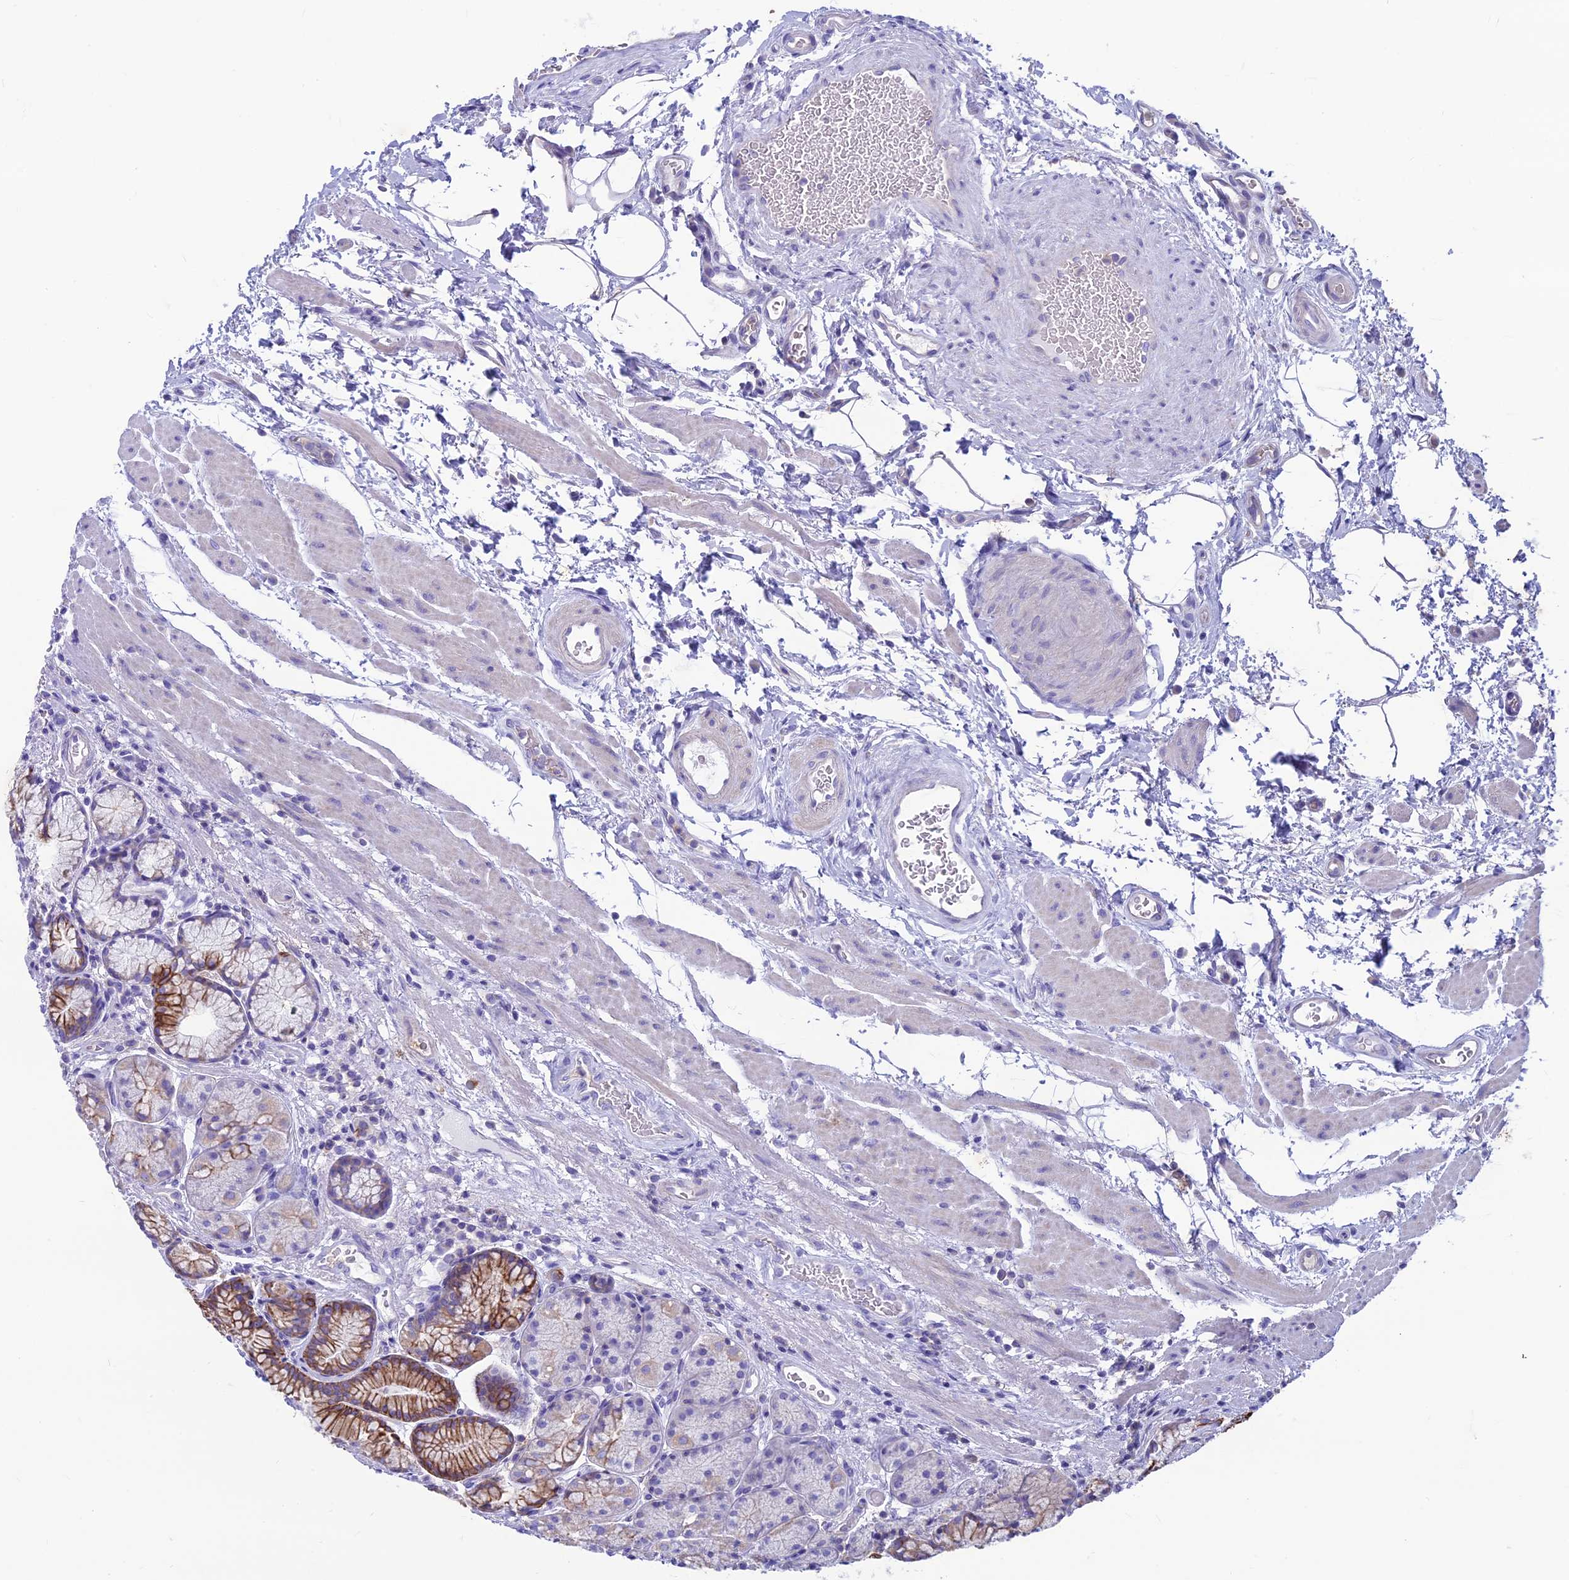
{"staining": {"intensity": "moderate", "quantity": "25%-75%", "location": "cytoplasmic/membranous,nuclear"}, "tissue": "stomach", "cell_type": "Glandular cells", "image_type": "normal", "snomed": [{"axis": "morphology", "description": "Normal tissue, NOS"}, {"axis": "topography", "description": "Stomach"}], "caption": "Approximately 25%-75% of glandular cells in benign stomach reveal moderate cytoplasmic/membranous,nuclear protein staining as visualized by brown immunohistochemical staining.", "gene": "CDAN1", "patient": {"sex": "male", "age": 63}}